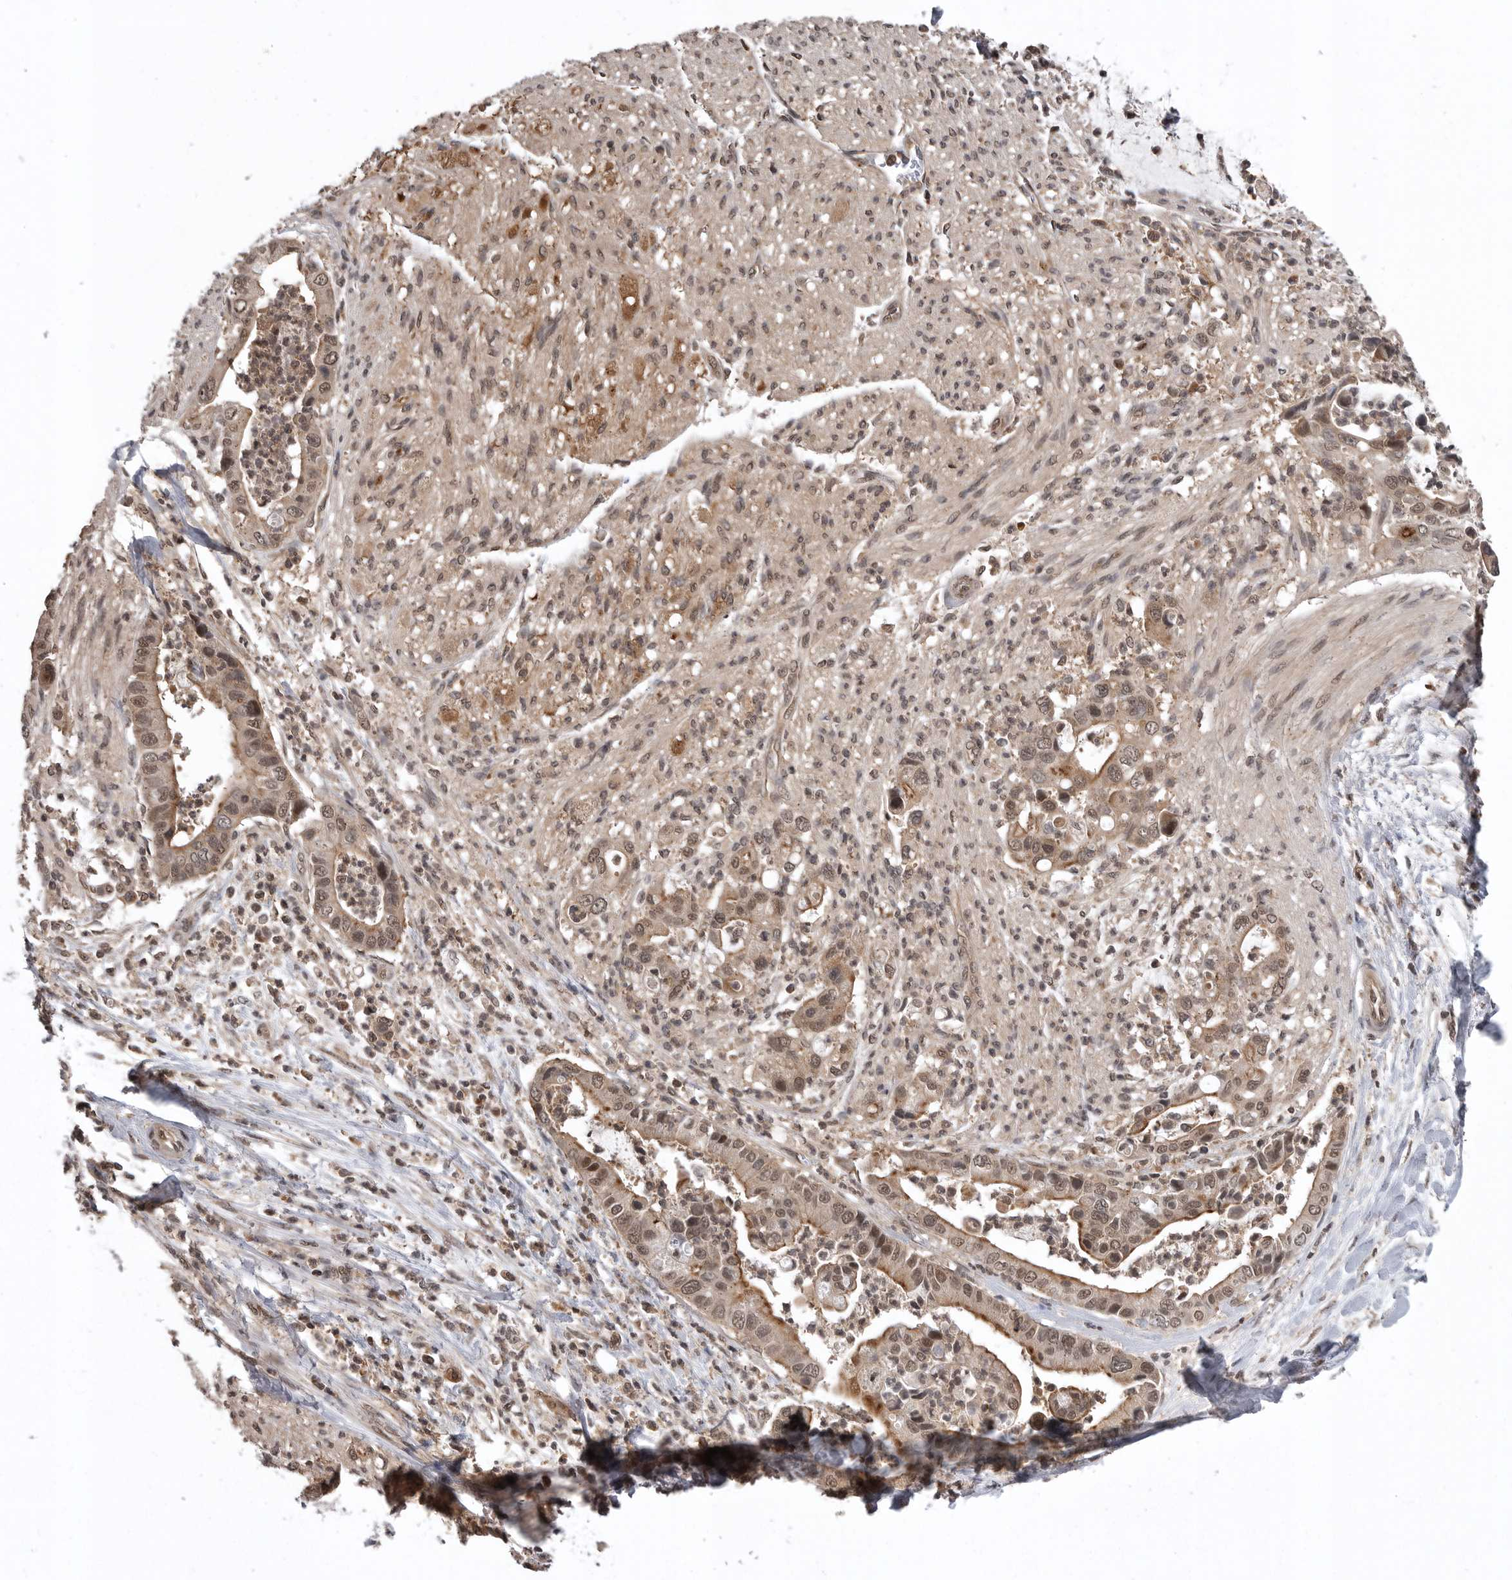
{"staining": {"intensity": "moderate", "quantity": ">75%", "location": "cytoplasmic/membranous,nuclear"}, "tissue": "liver cancer", "cell_type": "Tumor cells", "image_type": "cancer", "snomed": [{"axis": "morphology", "description": "Cholangiocarcinoma"}, {"axis": "topography", "description": "Liver"}], "caption": "This micrograph displays immunohistochemistry (IHC) staining of liver cancer (cholangiocarcinoma), with medium moderate cytoplasmic/membranous and nuclear expression in approximately >75% of tumor cells.", "gene": "AOAH", "patient": {"sex": "female", "age": 54}}